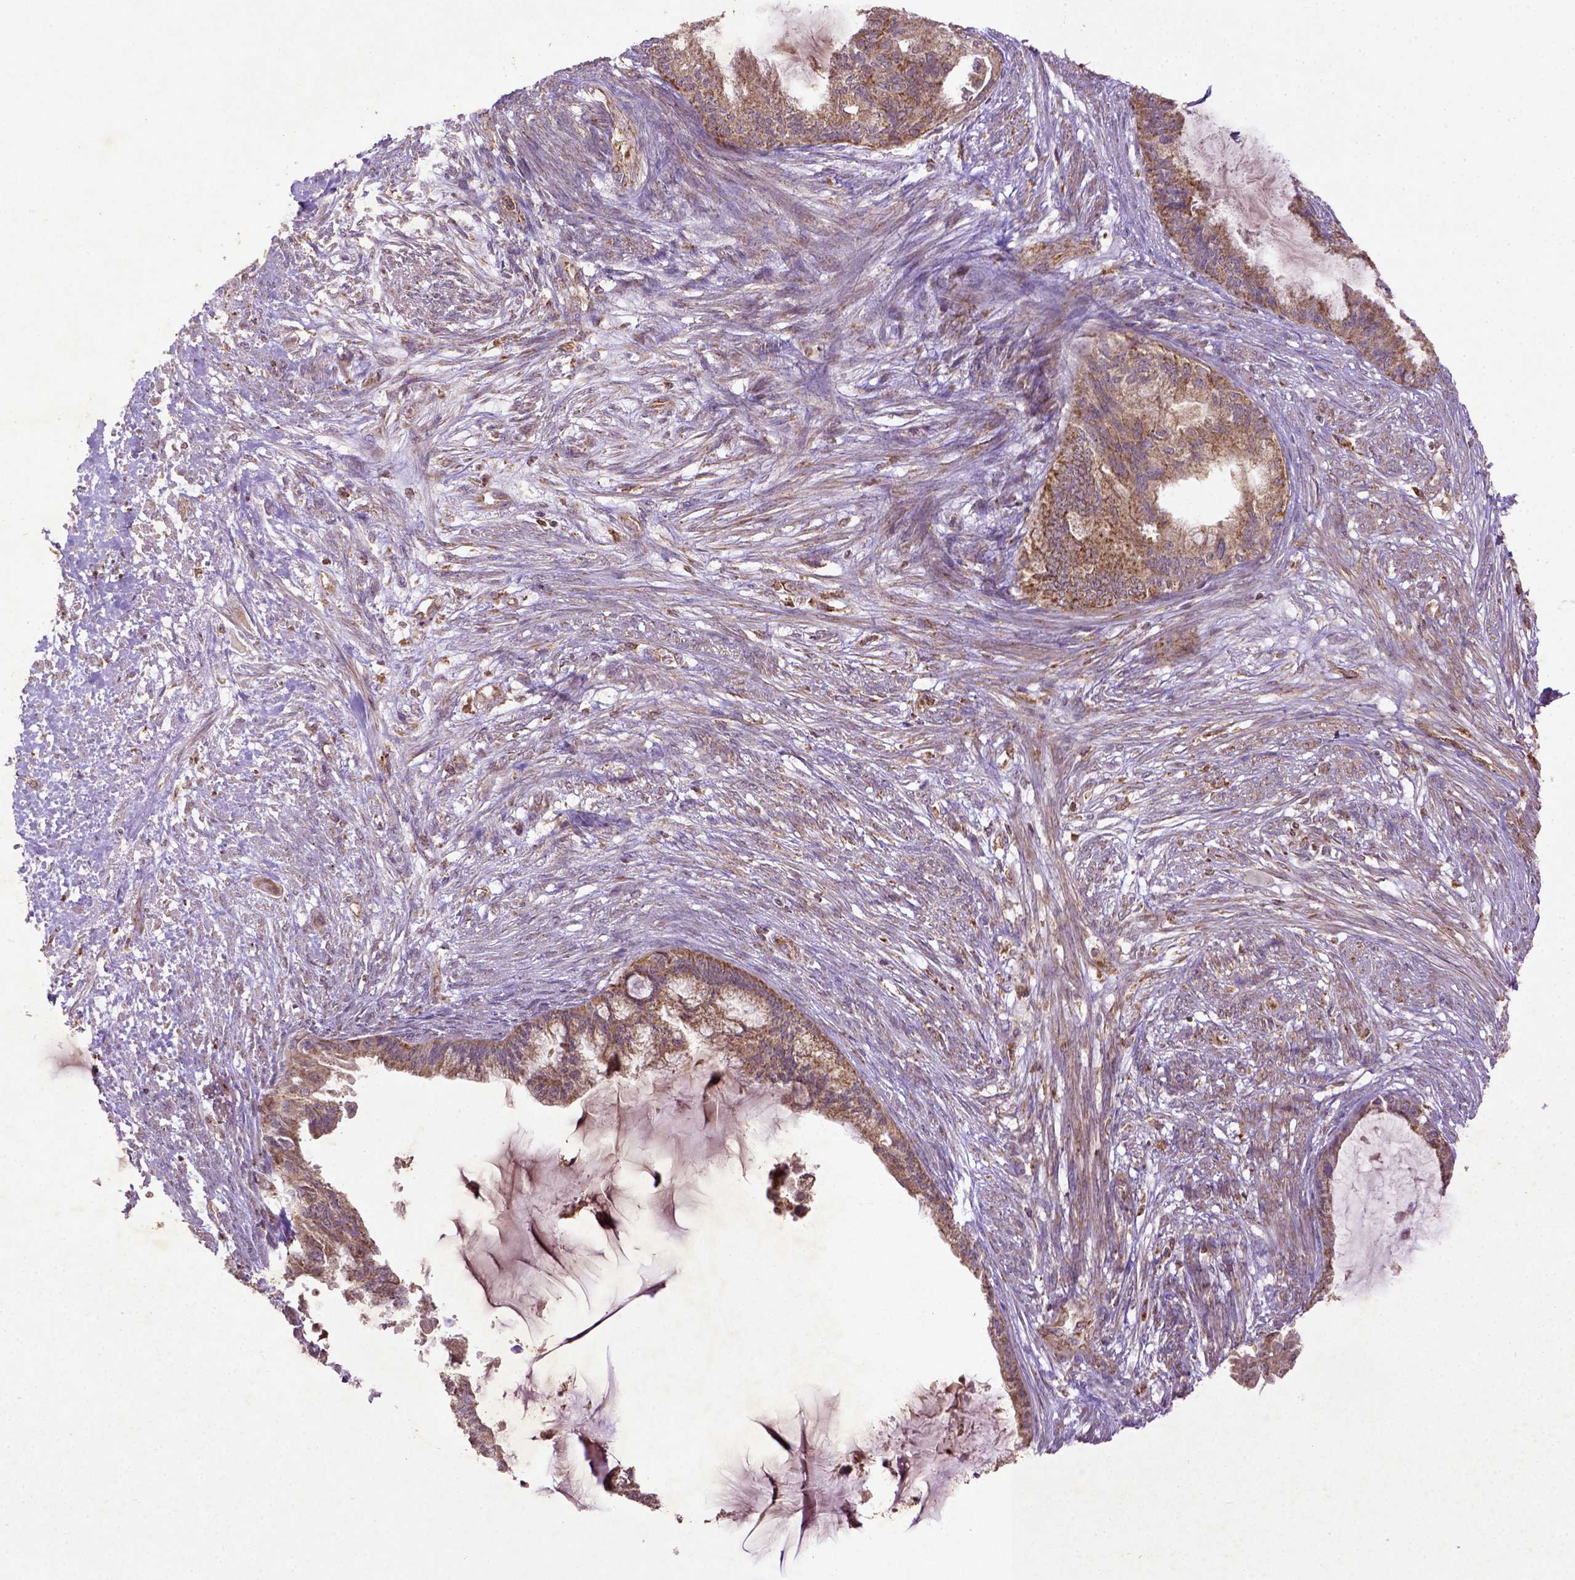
{"staining": {"intensity": "moderate", "quantity": ">75%", "location": "cytoplasmic/membranous"}, "tissue": "endometrial cancer", "cell_type": "Tumor cells", "image_type": "cancer", "snomed": [{"axis": "morphology", "description": "Adenocarcinoma, NOS"}, {"axis": "topography", "description": "Endometrium"}], "caption": "Brown immunohistochemical staining in endometrial cancer exhibits moderate cytoplasmic/membranous expression in approximately >75% of tumor cells.", "gene": "MT-CO1", "patient": {"sex": "female", "age": 86}}